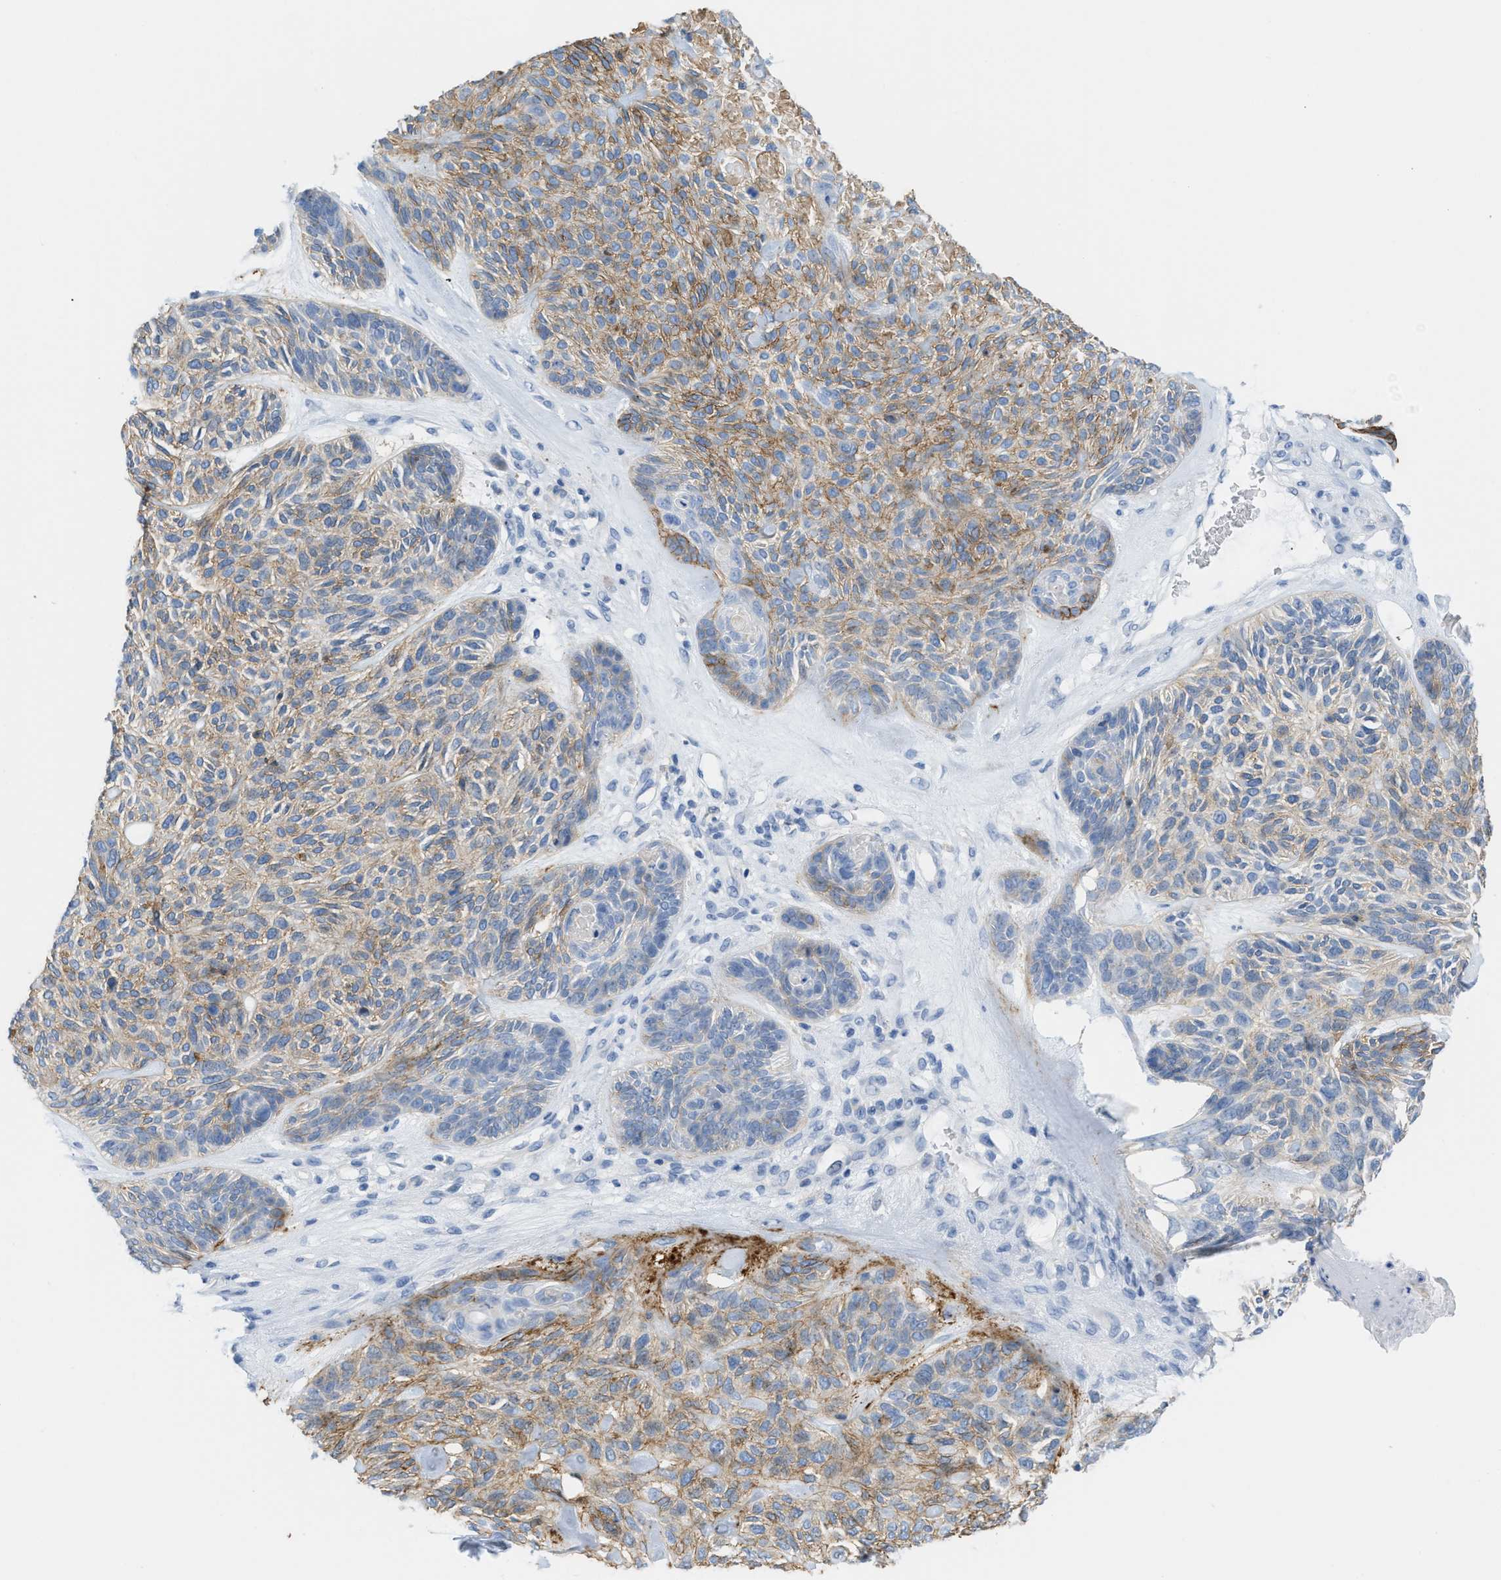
{"staining": {"intensity": "strong", "quantity": "<25%", "location": "cytoplasmic/membranous"}, "tissue": "skin cancer", "cell_type": "Tumor cells", "image_type": "cancer", "snomed": [{"axis": "morphology", "description": "Basal cell carcinoma"}, {"axis": "topography", "description": "Skin"}], "caption": "DAB (3,3'-diaminobenzidine) immunohistochemical staining of skin cancer (basal cell carcinoma) exhibits strong cytoplasmic/membranous protein expression in about <25% of tumor cells.", "gene": "SLC3A2", "patient": {"sex": "male", "age": 55}}